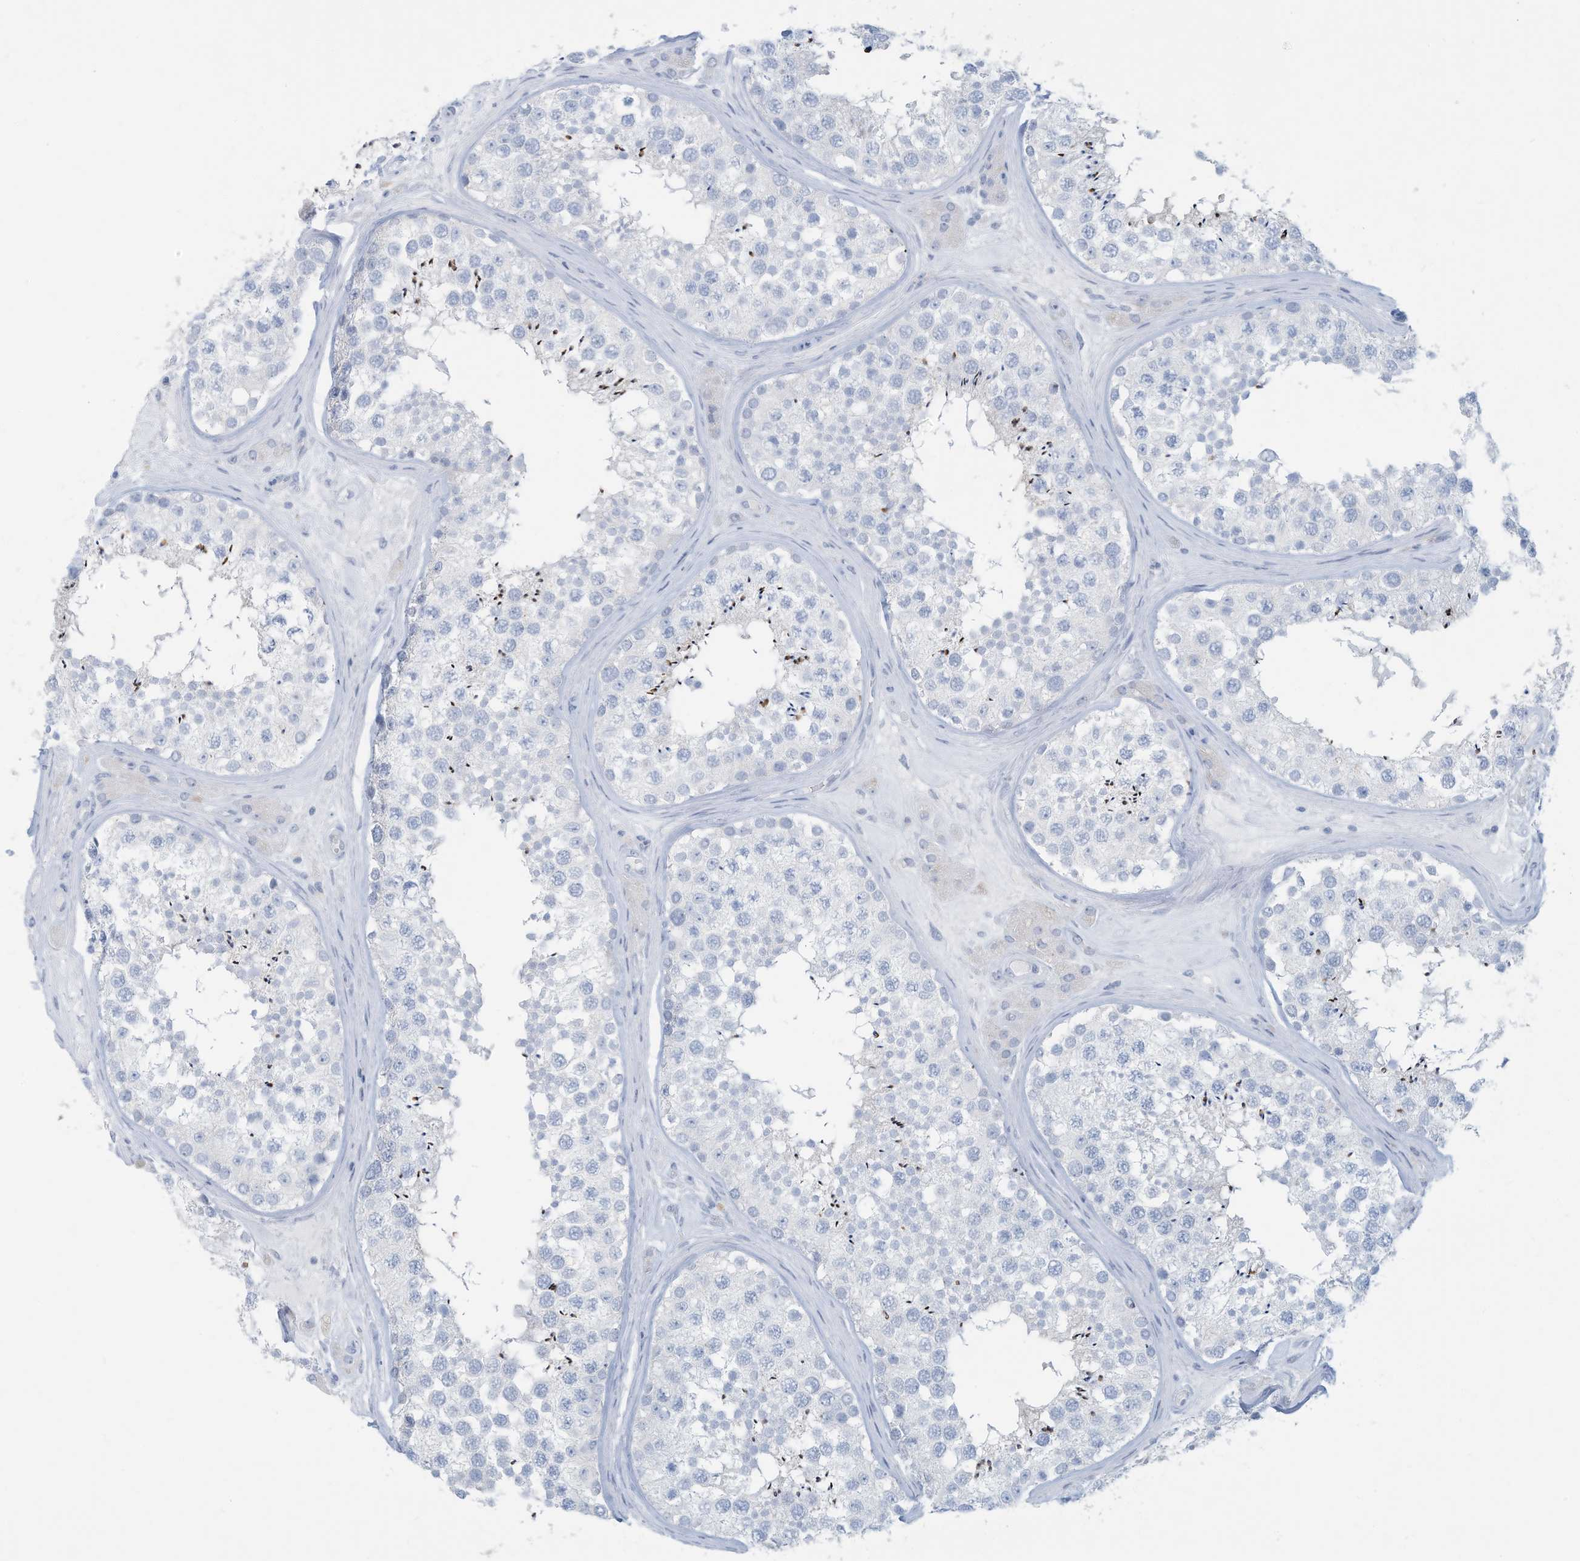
{"staining": {"intensity": "negative", "quantity": "none", "location": "none"}, "tissue": "testis", "cell_type": "Cells in seminiferous ducts", "image_type": "normal", "snomed": [{"axis": "morphology", "description": "Normal tissue, NOS"}, {"axis": "topography", "description": "Testis"}], "caption": "Immunohistochemical staining of normal testis reveals no significant staining in cells in seminiferous ducts. The staining is performed using DAB (3,3'-diaminobenzidine) brown chromogen with nuclei counter-stained in using hematoxylin.", "gene": "ERI2", "patient": {"sex": "male", "age": 46}}